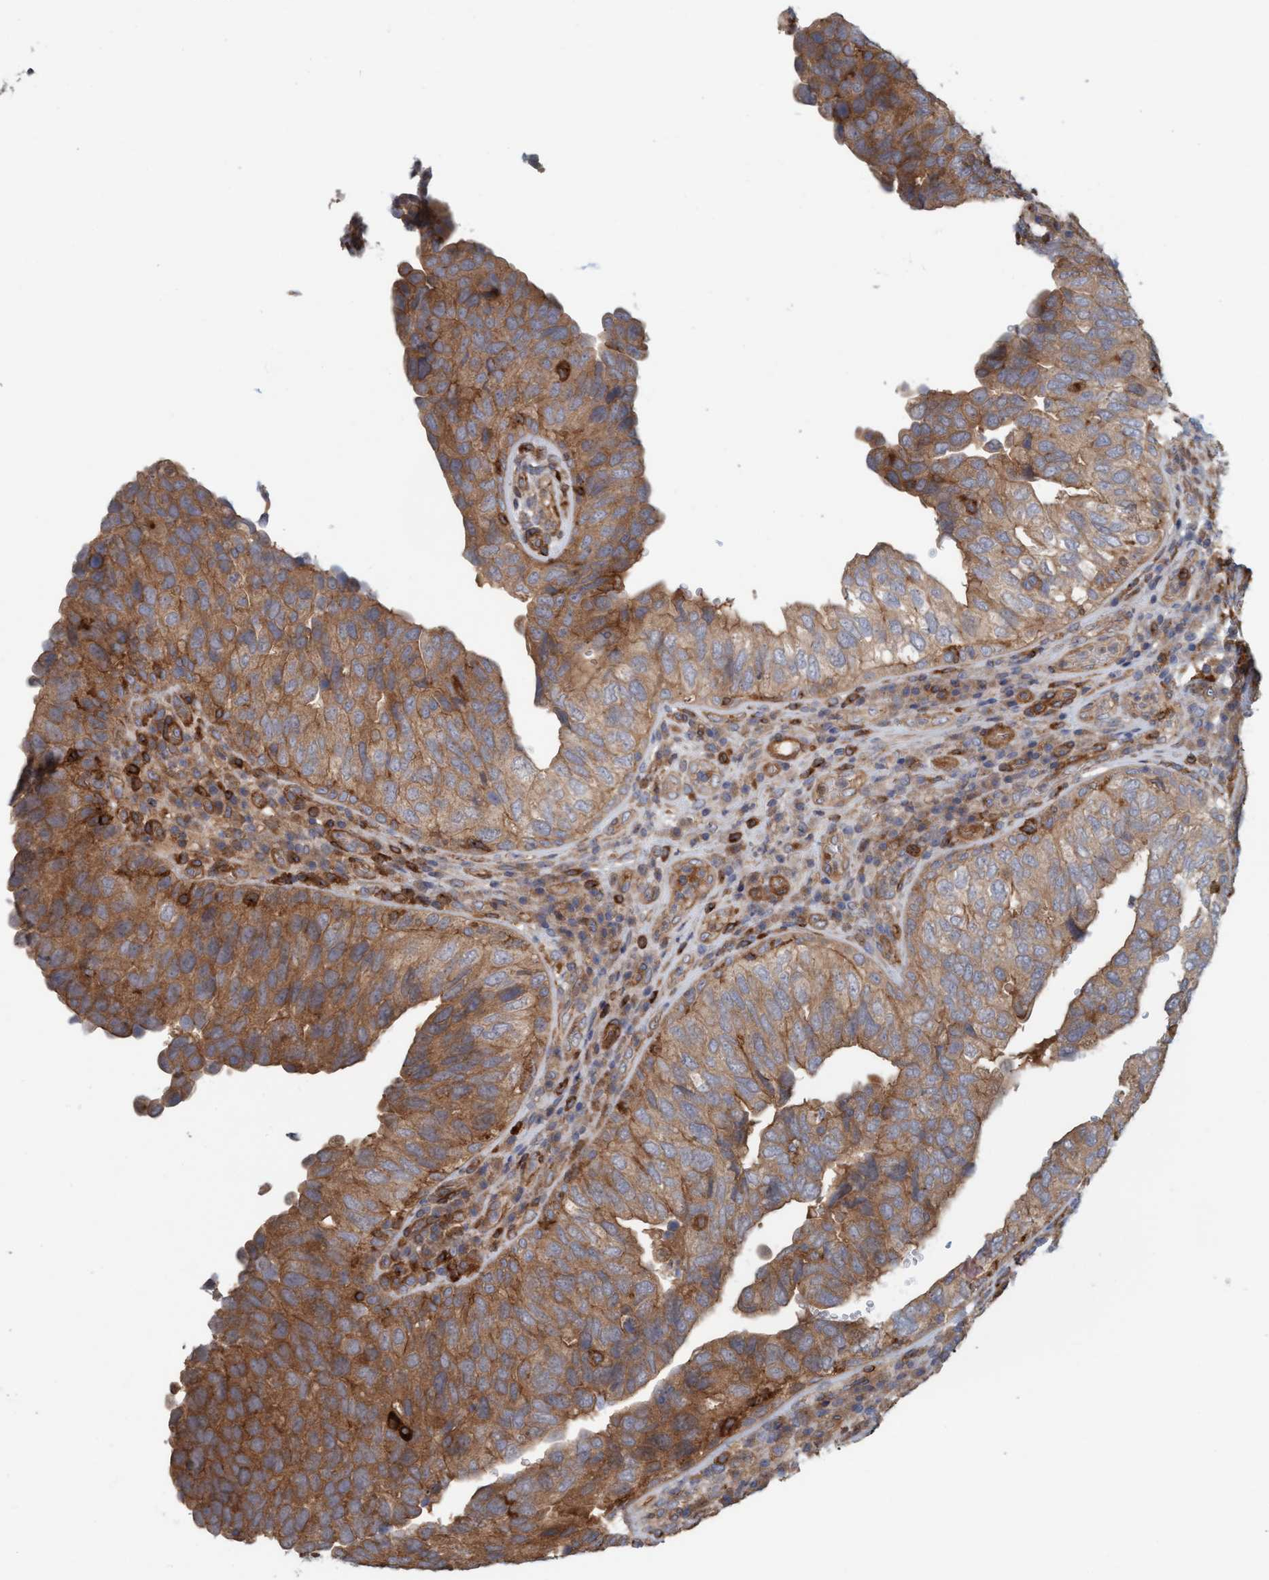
{"staining": {"intensity": "strong", "quantity": ">75%", "location": "cytoplasmic/membranous"}, "tissue": "urothelial cancer", "cell_type": "Tumor cells", "image_type": "cancer", "snomed": [{"axis": "morphology", "description": "Urothelial carcinoma, High grade"}, {"axis": "topography", "description": "Urinary bladder"}], "caption": "Tumor cells exhibit high levels of strong cytoplasmic/membranous positivity in approximately >75% of cells in urothelial carcinoma (high-grade).", "gene": "SPECC1", "patient": {"sex": "female", "age": 82}}